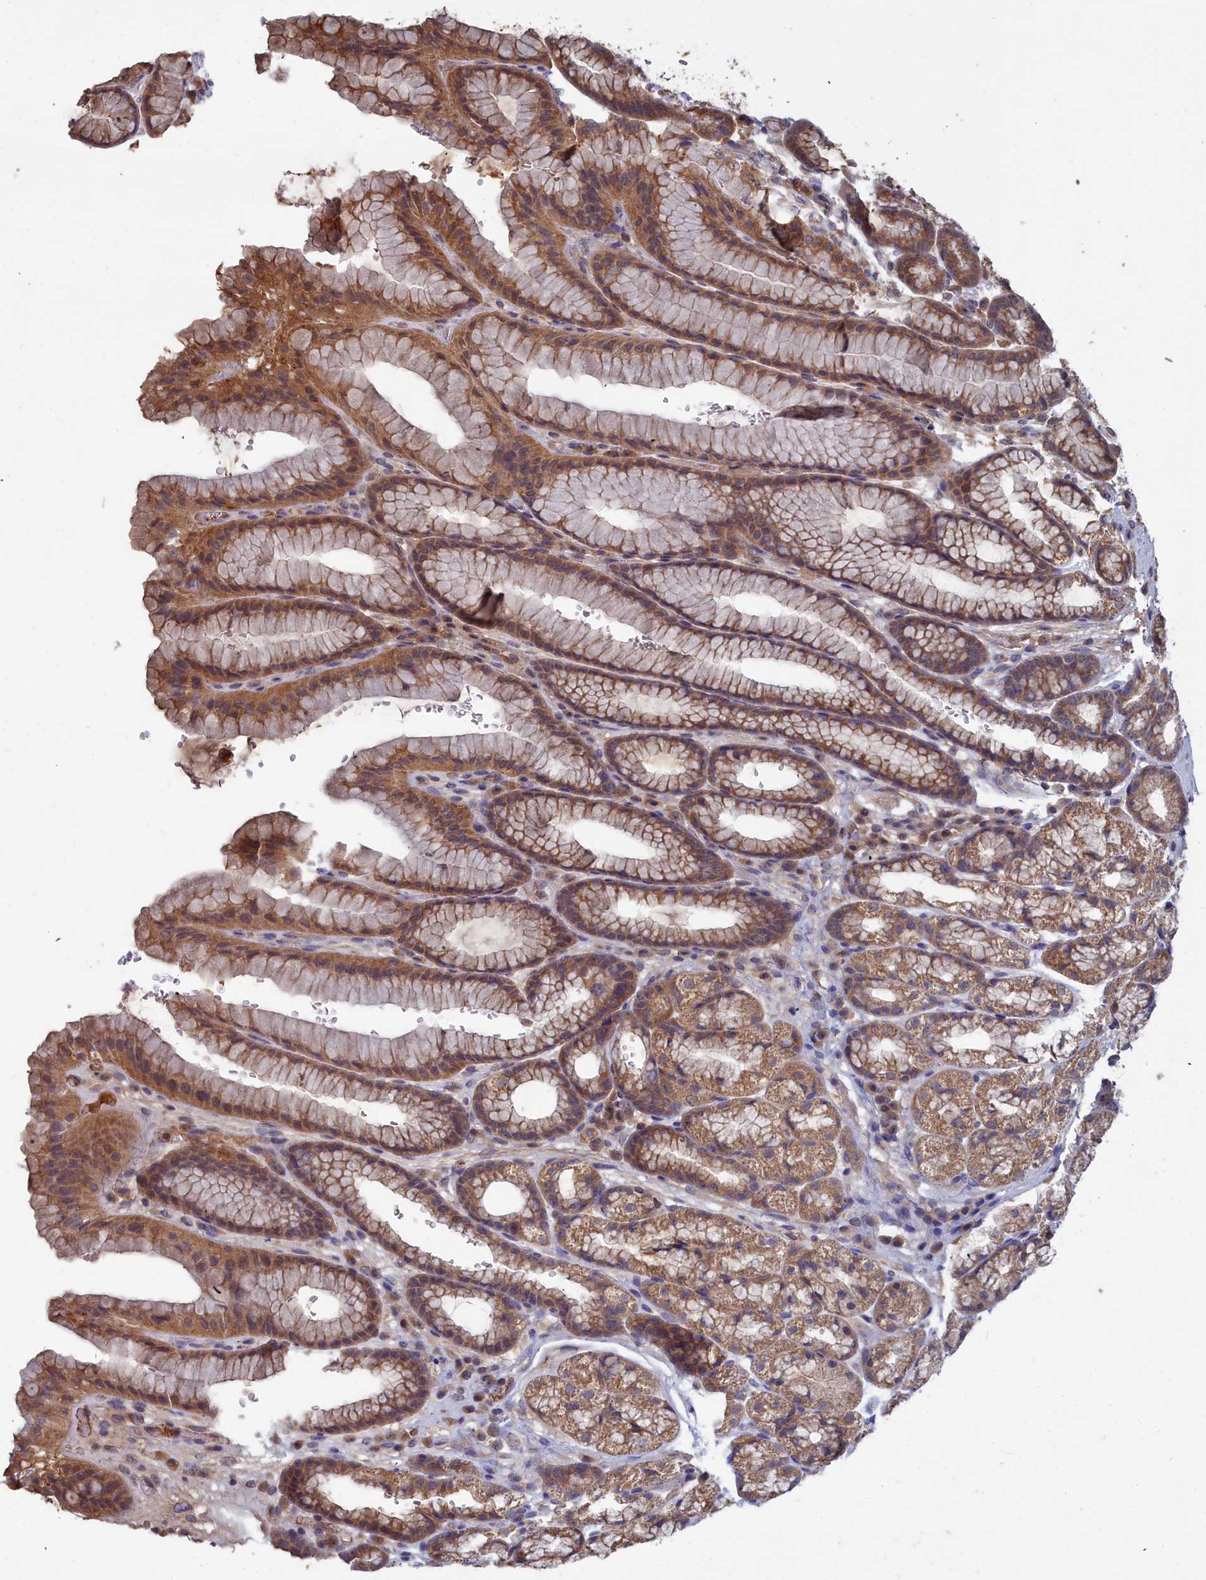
{"staining": {"intensity": "moderate", "quantity": ">75%", "location": "cytoplasmic/membranous"}, "tissue": "stomach", "cell_type": "Glandular cells", "image_type": "normal", "snomed": [{"axis": "morphology", "description": "Normal tissue, NOS"}, {"axis": "morphology", "description": "Adenocarcinoma, NOS"}, {"axis": "topography", "description": "Stomach"}], "caption": "Immunohistochemical staining of benign human stomach reveals medium levels of moderate cytoplasmic/membranous positivity in approximately >75% of glandular cells. (IHC, brightfield microscopy, high magnification).", "gene": "GFRA2", "patient": {"sex": "male", "age": 57}}